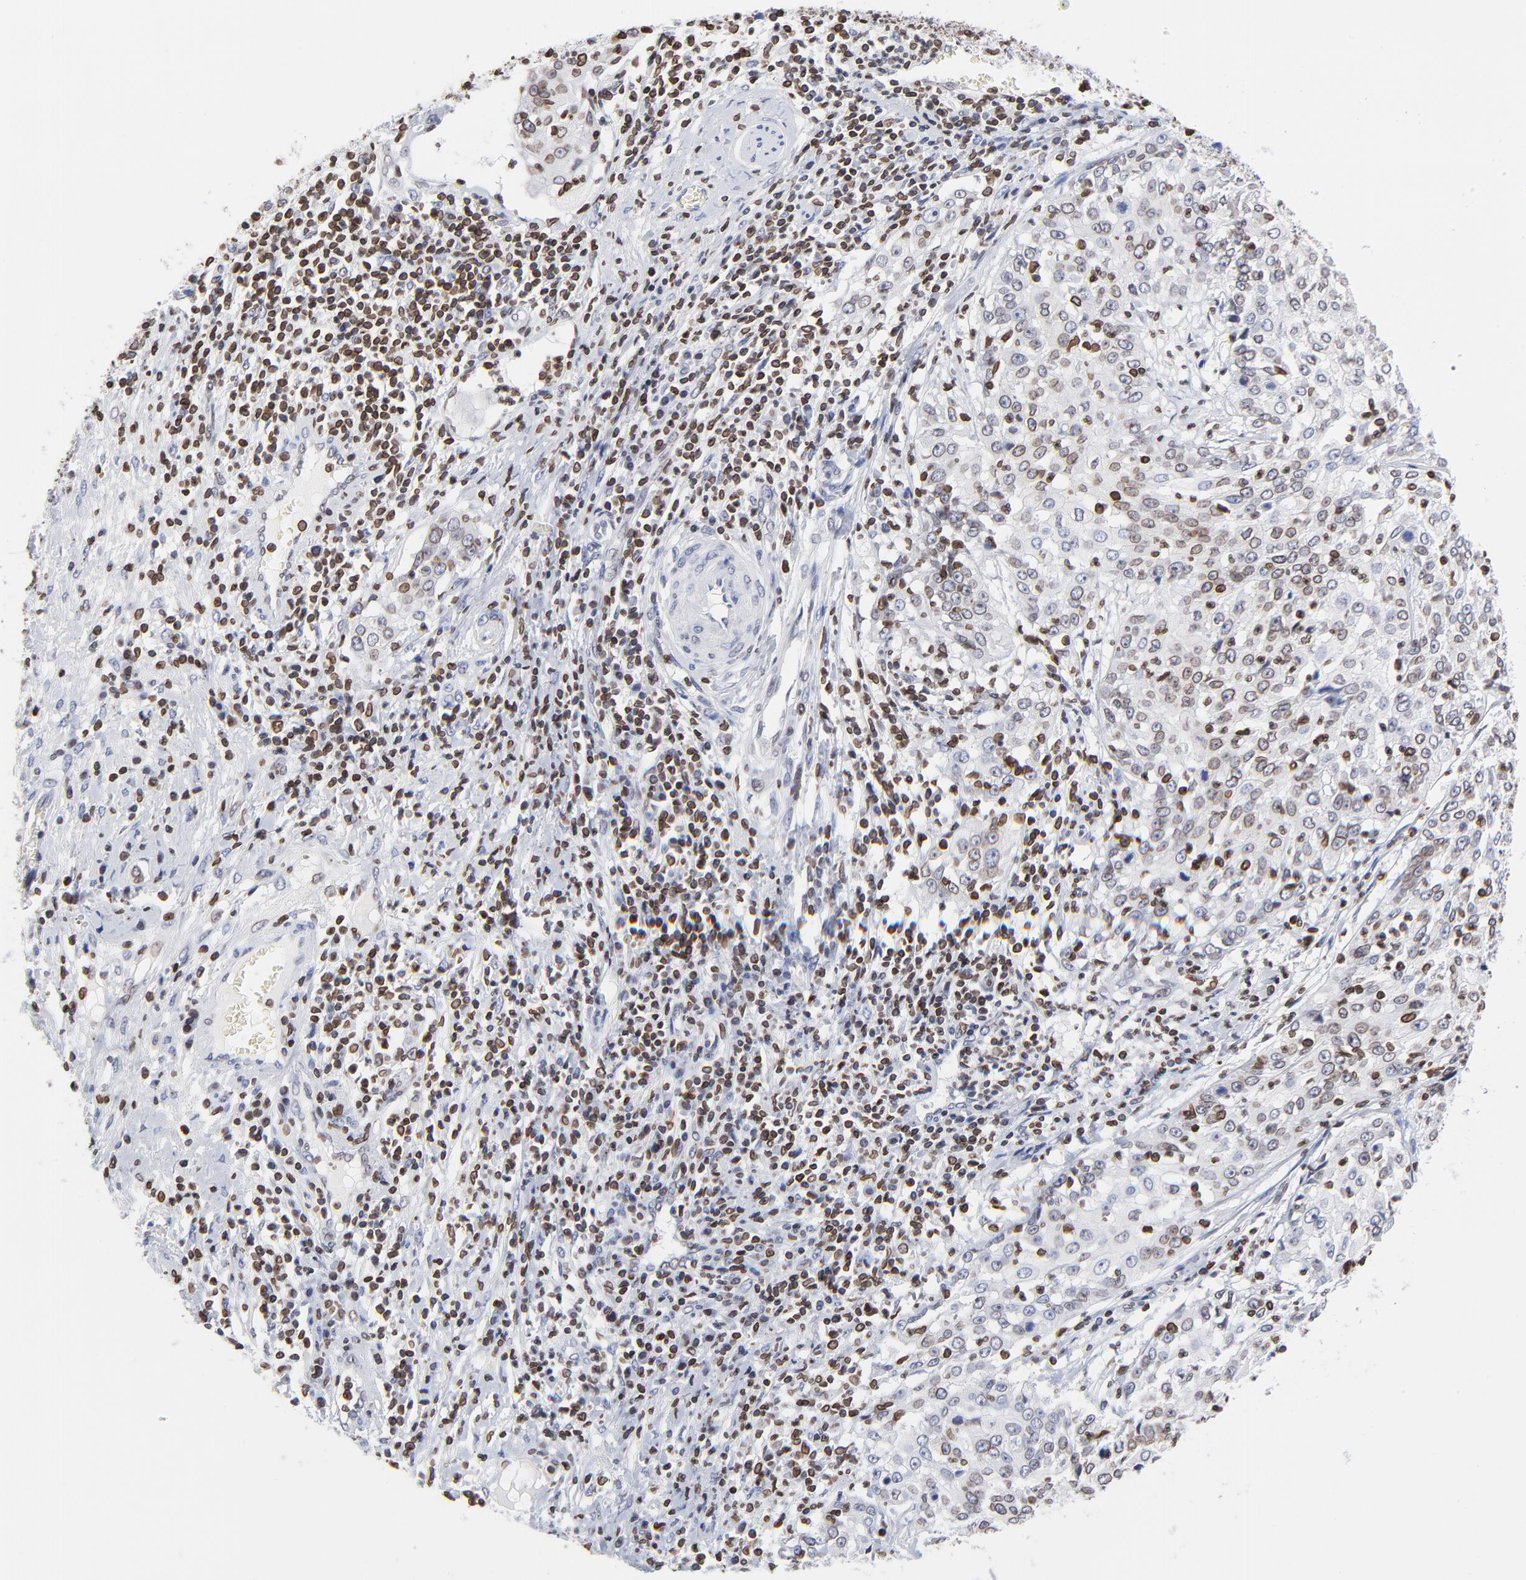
{"staining": {"intensity": "moderate", "quantity": ">75%", "location": "cytoplasmic/membranous,nuclear"}, "tissue": "cervical cancer", "cell_type": "Tumor cells", "image_type": "cancer", "snomed": [{"axis": "morphology", "description": "Squamous cell carcinoma, NOS"}, {"axis": "topography", "description": "Cervix"}], "caption": "Immunohistochemical staining of cervical squamous cell carcinoma exhibits medium levels of moderate cytoplasmic/membranous and nuclear staining in approximately >75% of tumor cells.", "gene": "THAP7", "patient": {"sex": "female", "age": 39}}